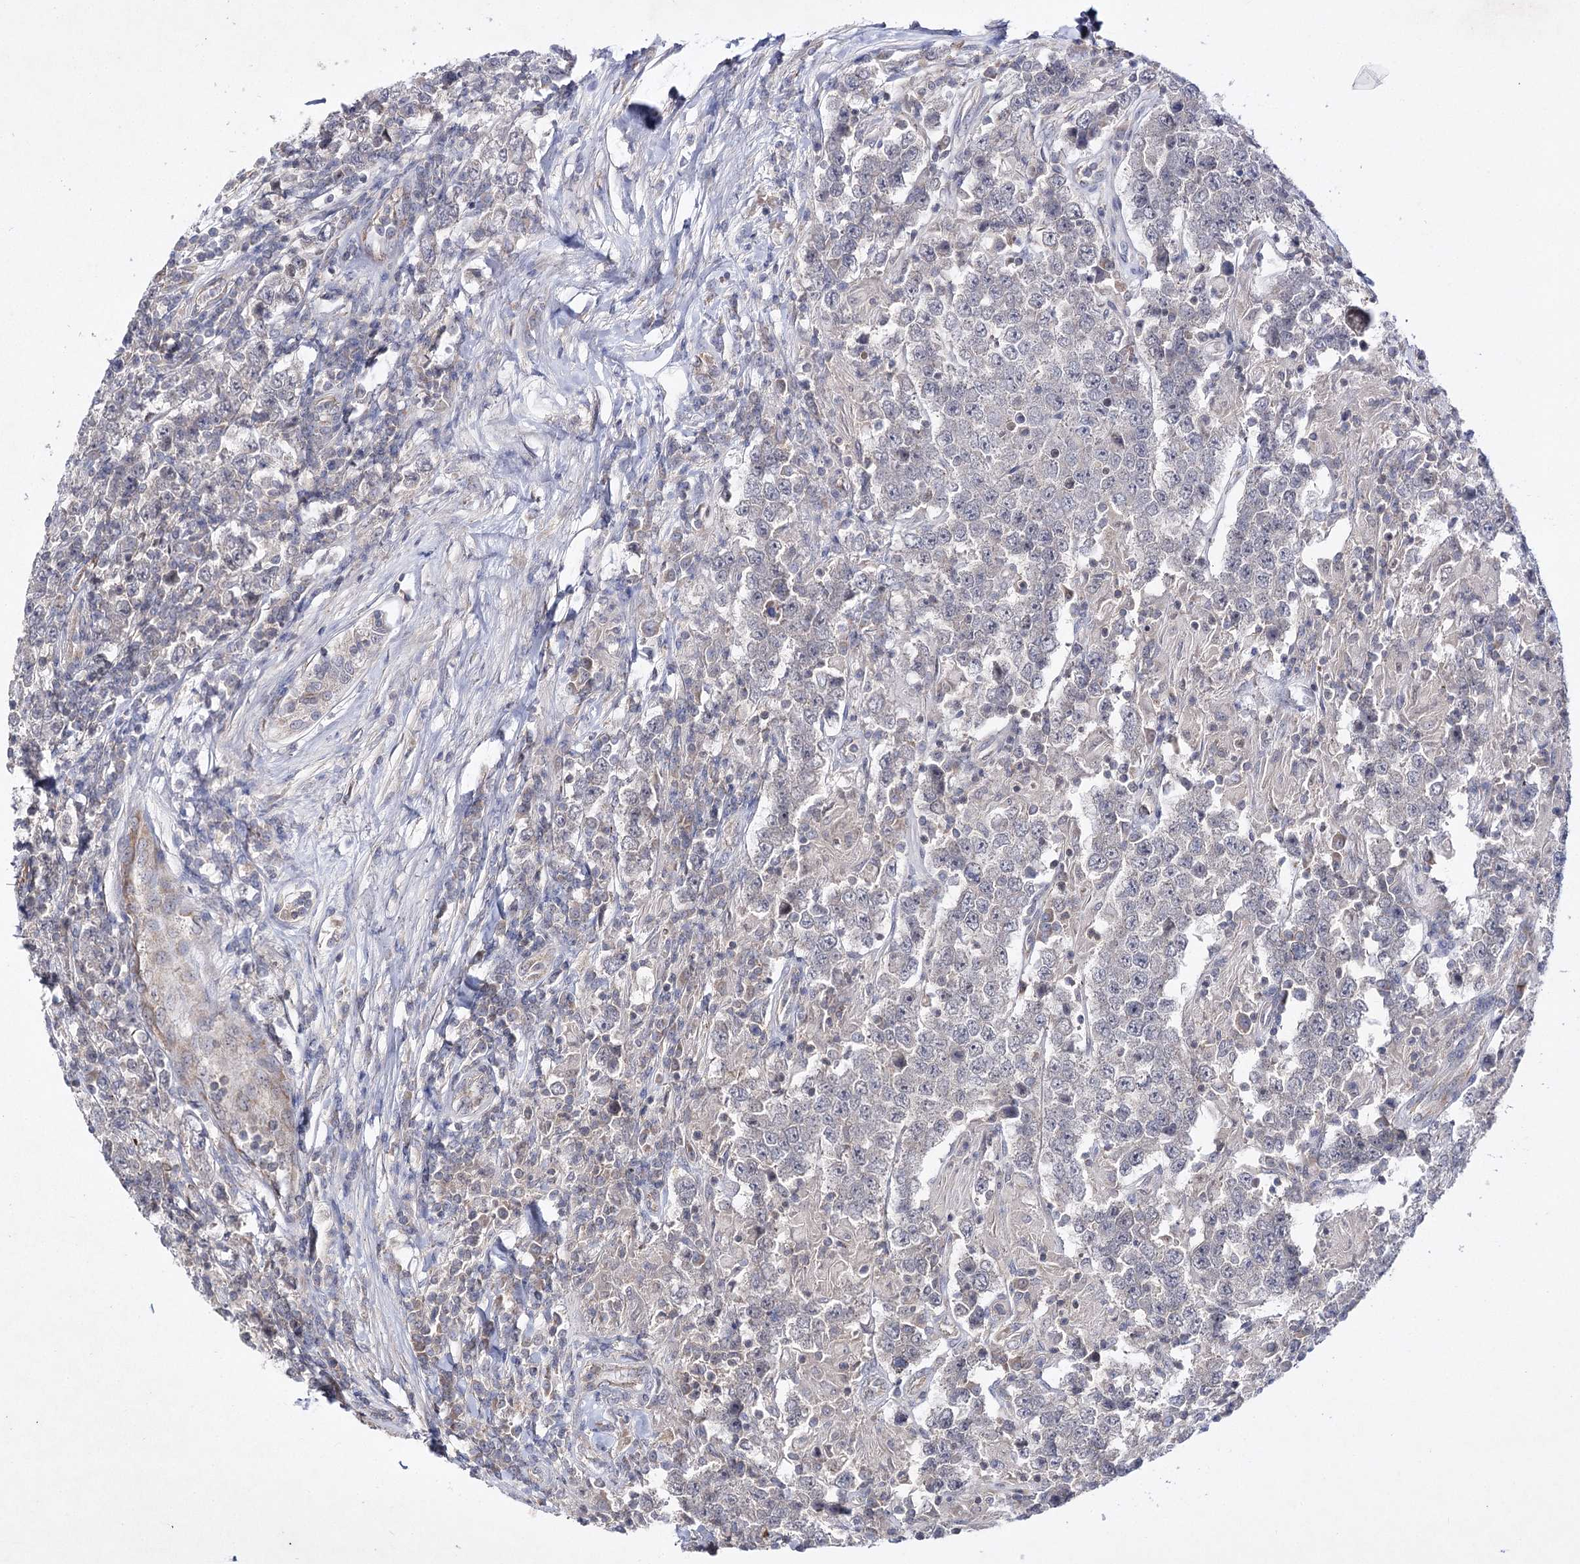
{"staining": {"intensity": "negative", "quantity": "none", "location": "none"}, "tissue": "testis cancer", "cell_type": "Tumor cells", "image_type": "cancer", "snomed": [{"axis": "morphology", "description": "Normal tissue, NOS"}, {"axis": "morphology", "description": "Urothelial carcinoma, High grade"}, {"axis": "morphology", "description": "Seminoma, NOS"}, {"axis": "morphology", "description": "Carcinoma, Embryonal, NOS"}, {"axis": "topography", "description": "Urinary bladder"}, {"axis": "topography", "description": "Testis"}], "caption": "Immunohistochemistry (IHC) micrograph of neoplastic tissue: human testis high-grade urothelial carcinoma stained with DAB displays no significant protein positivity in tumor cells.", "gene": "BCR", "patient": {"sex": "male", "age": 41}}